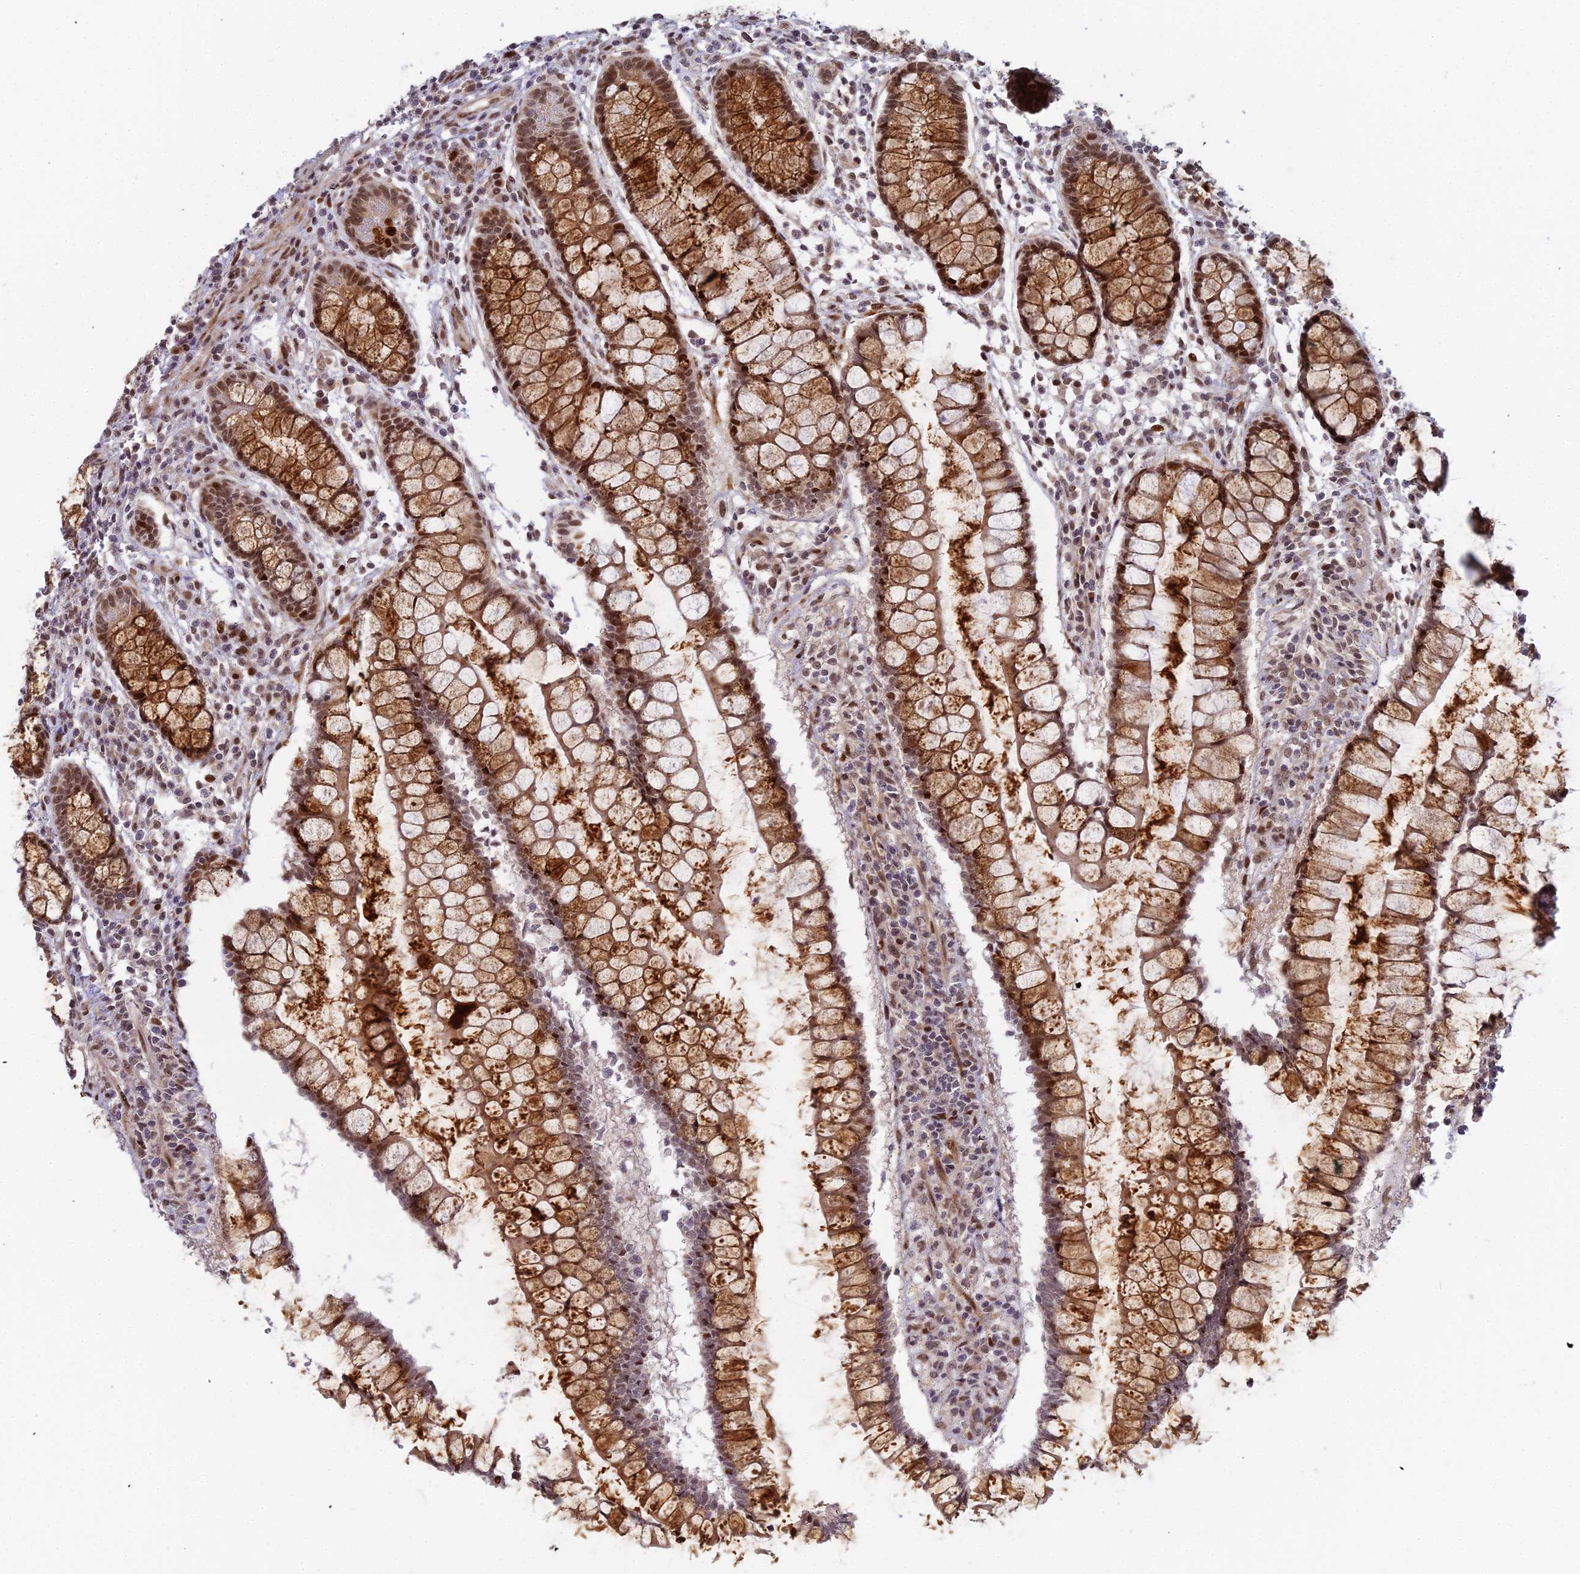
{"staining": {"intensity": "moderate", "quantity": ">75%", "location": "cytoplasmic/membranous,nuclear"}, "tissue": "colon", "cell_type": "Endothelial cells", "image_type": "normal", "snomed": [{"axis": "morphology", "description": "Normal tissue, NOS"}, {"axis": "morphology", "description": "Adenocarcinoma, NOS"}, {"axis": "topography", "description": "Colon"}], "caption": "Moderate cytoplasmic/membranous,nuclear expression is identified in about >75% of endothelial cells in benign colon.", "gene": "ABCA2", "patient": {"sex": "female", "age": 55}}